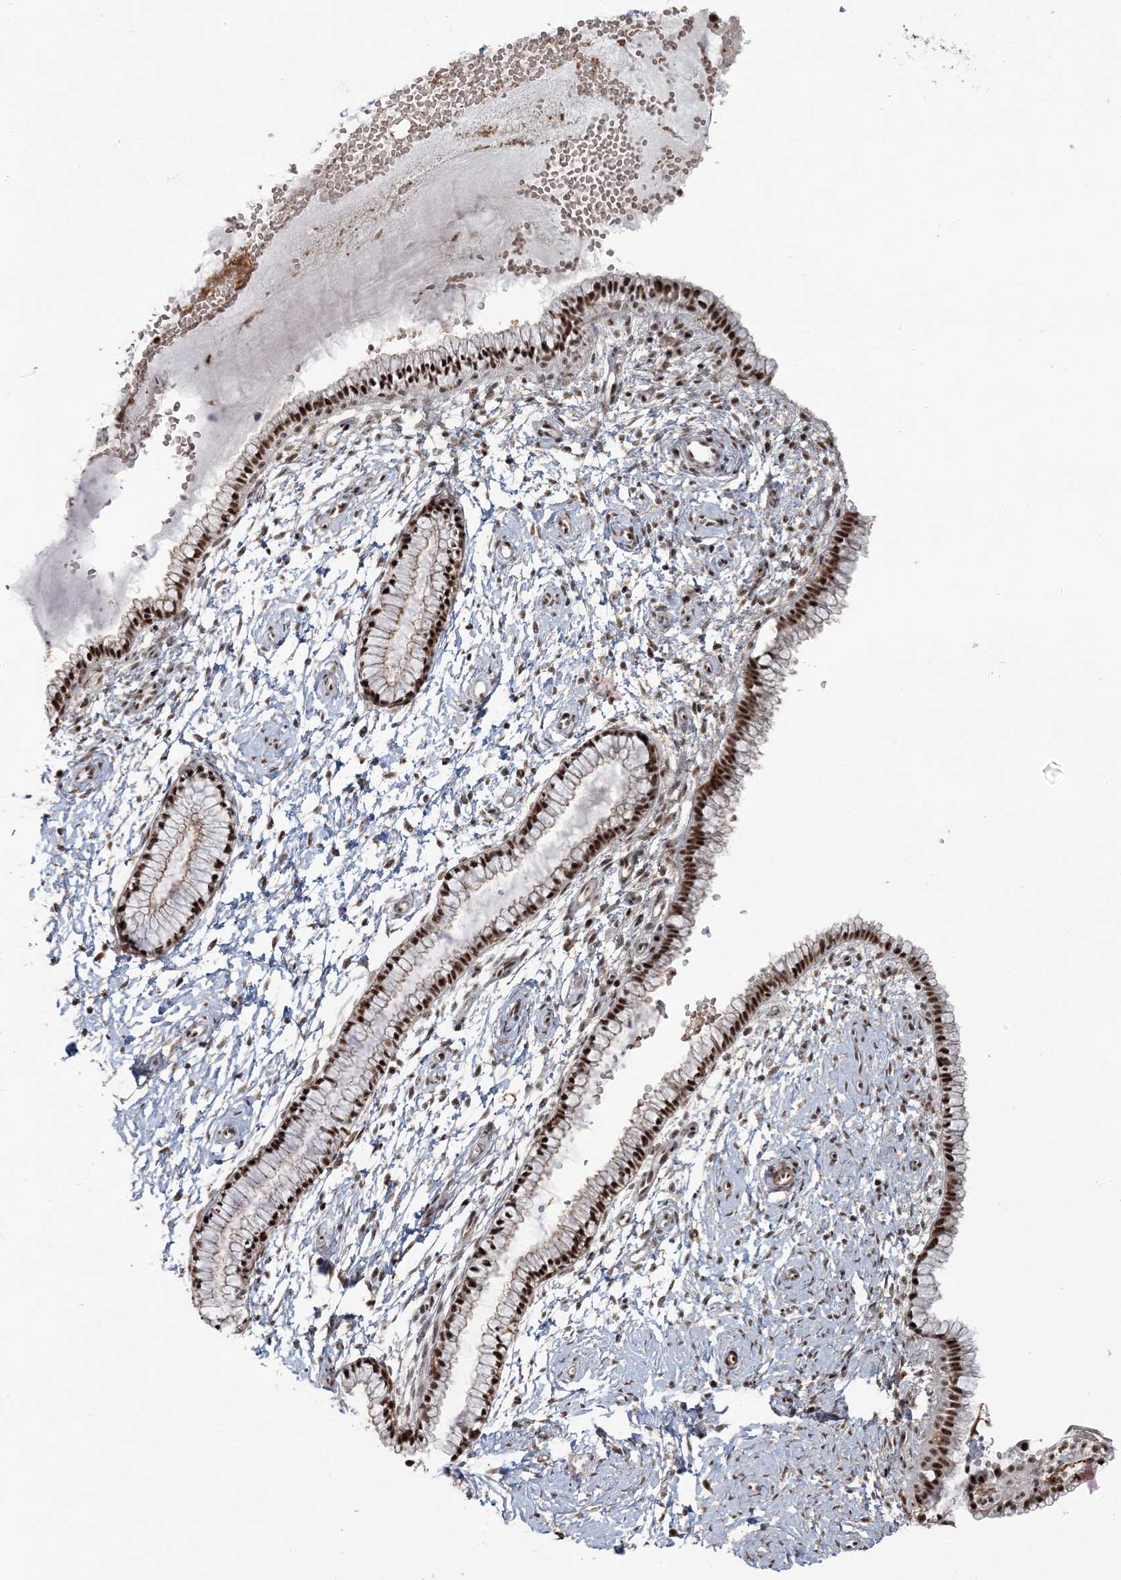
{"staining": {"intensity": "strong", "quantity": ">75%", "location": "nuclear"}, "tissue": "cervix", "cell_type": "Glandular cells", "image_type": "normal", "snomed": [{"axis": "morphology", "description": "Normal tissue, NOS"}, {"axis": "topography", "description": "Cervix"}], "caption": "This micrograph demonstrates IHC staining of normal cervix, with high strong nuclear staining in approximately >75% of glandular cells.", "gene": "DDX46", "patient": {"sex": "female", "age": 33}}